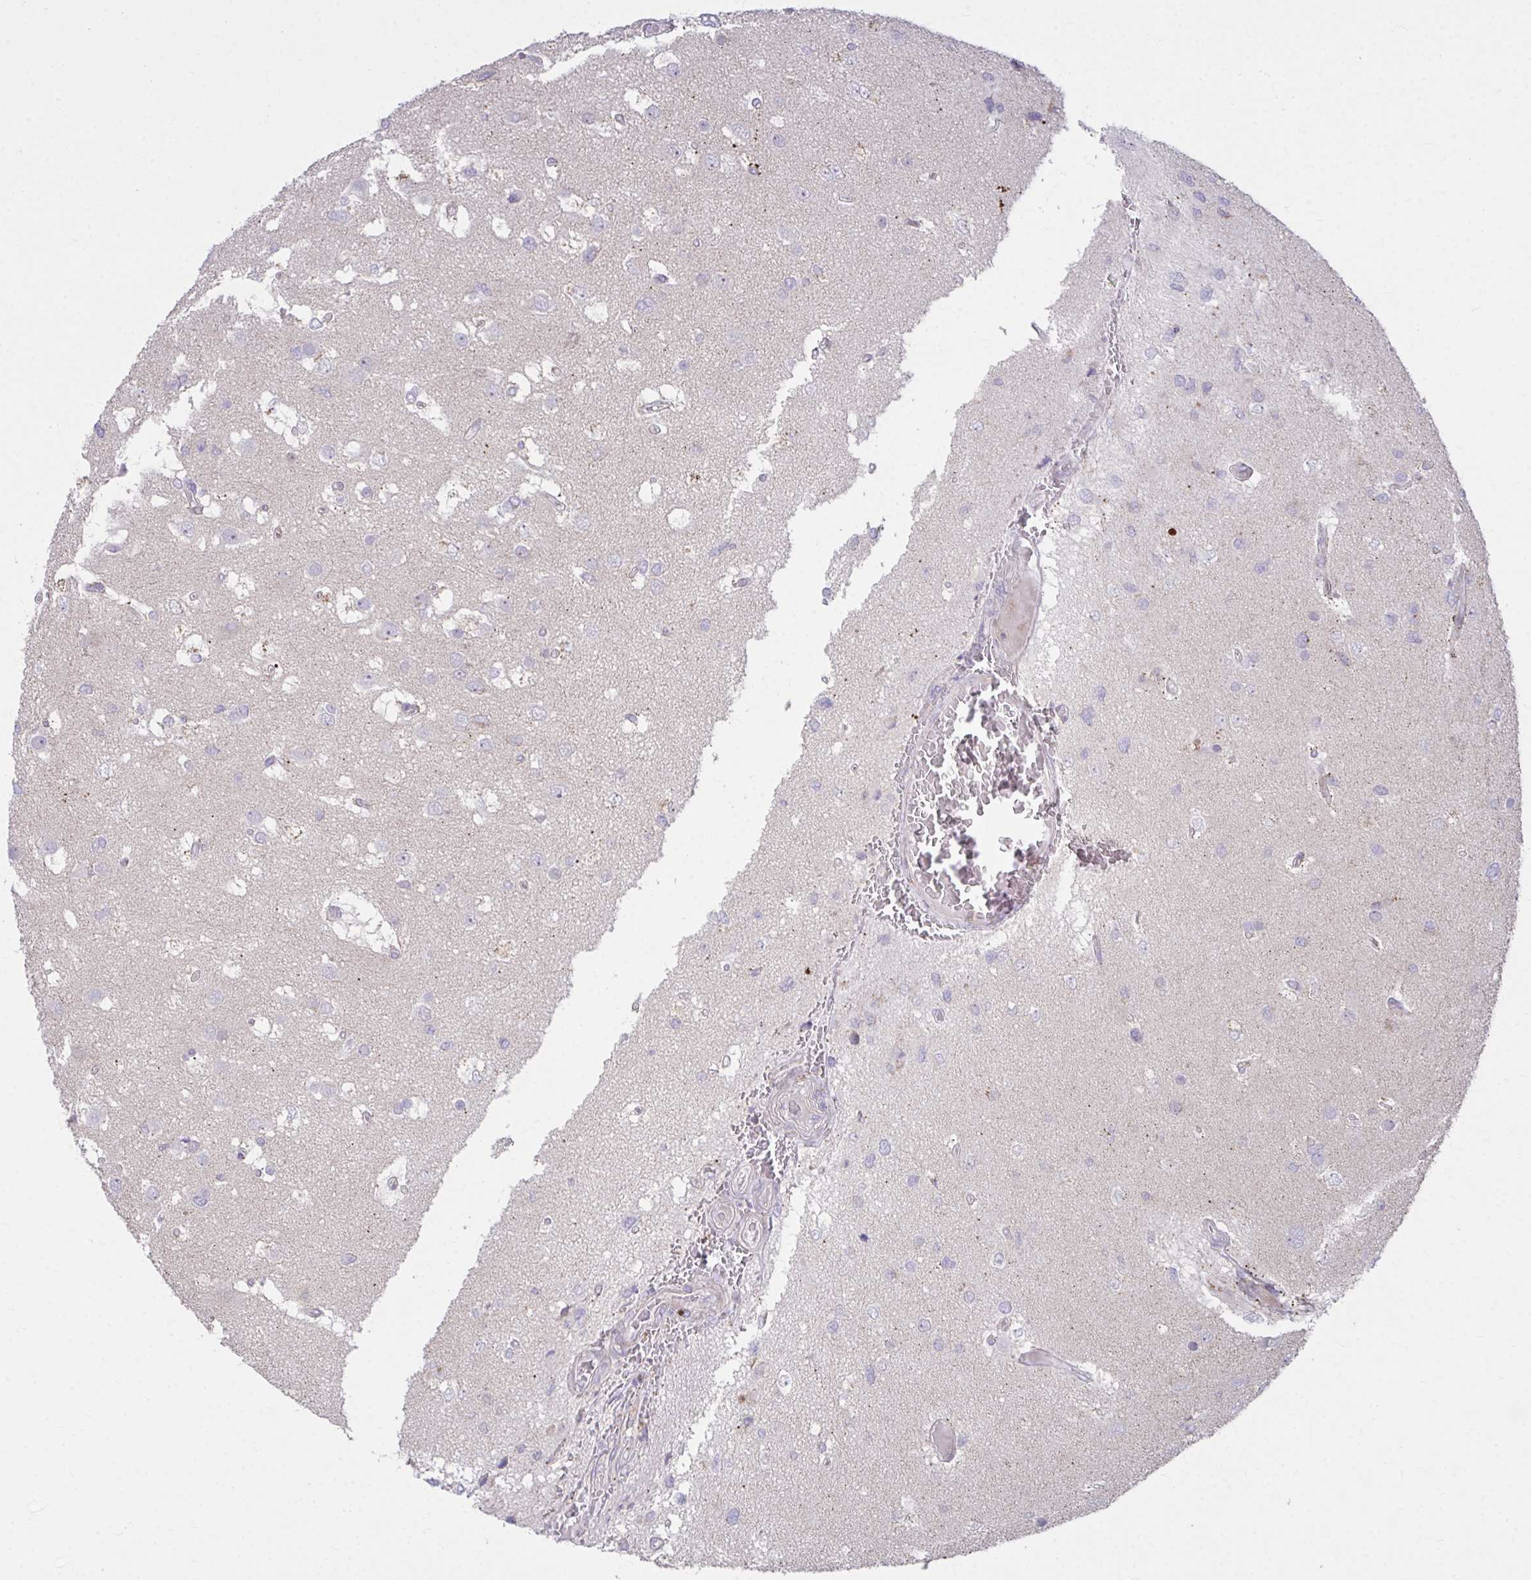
{"staining": {"intensity": "negative", "quantity": "none", "location": "none"}, "tissue": "glioma", "cell_type": "Tumor cells", "image_type": "cancer", "snomed": [{"axis": "morphology", "description": "Glioma, malignant, High grade"}, {"axis": "topography", "description": "Brain"}], "caption": "This is a histopathology image of immunohistochemistry (IHC) staining of glioma, which shows no positivity in tumor cells.", "gene": "C16orf54", "patient": {"sex": "male", "age": 53}}